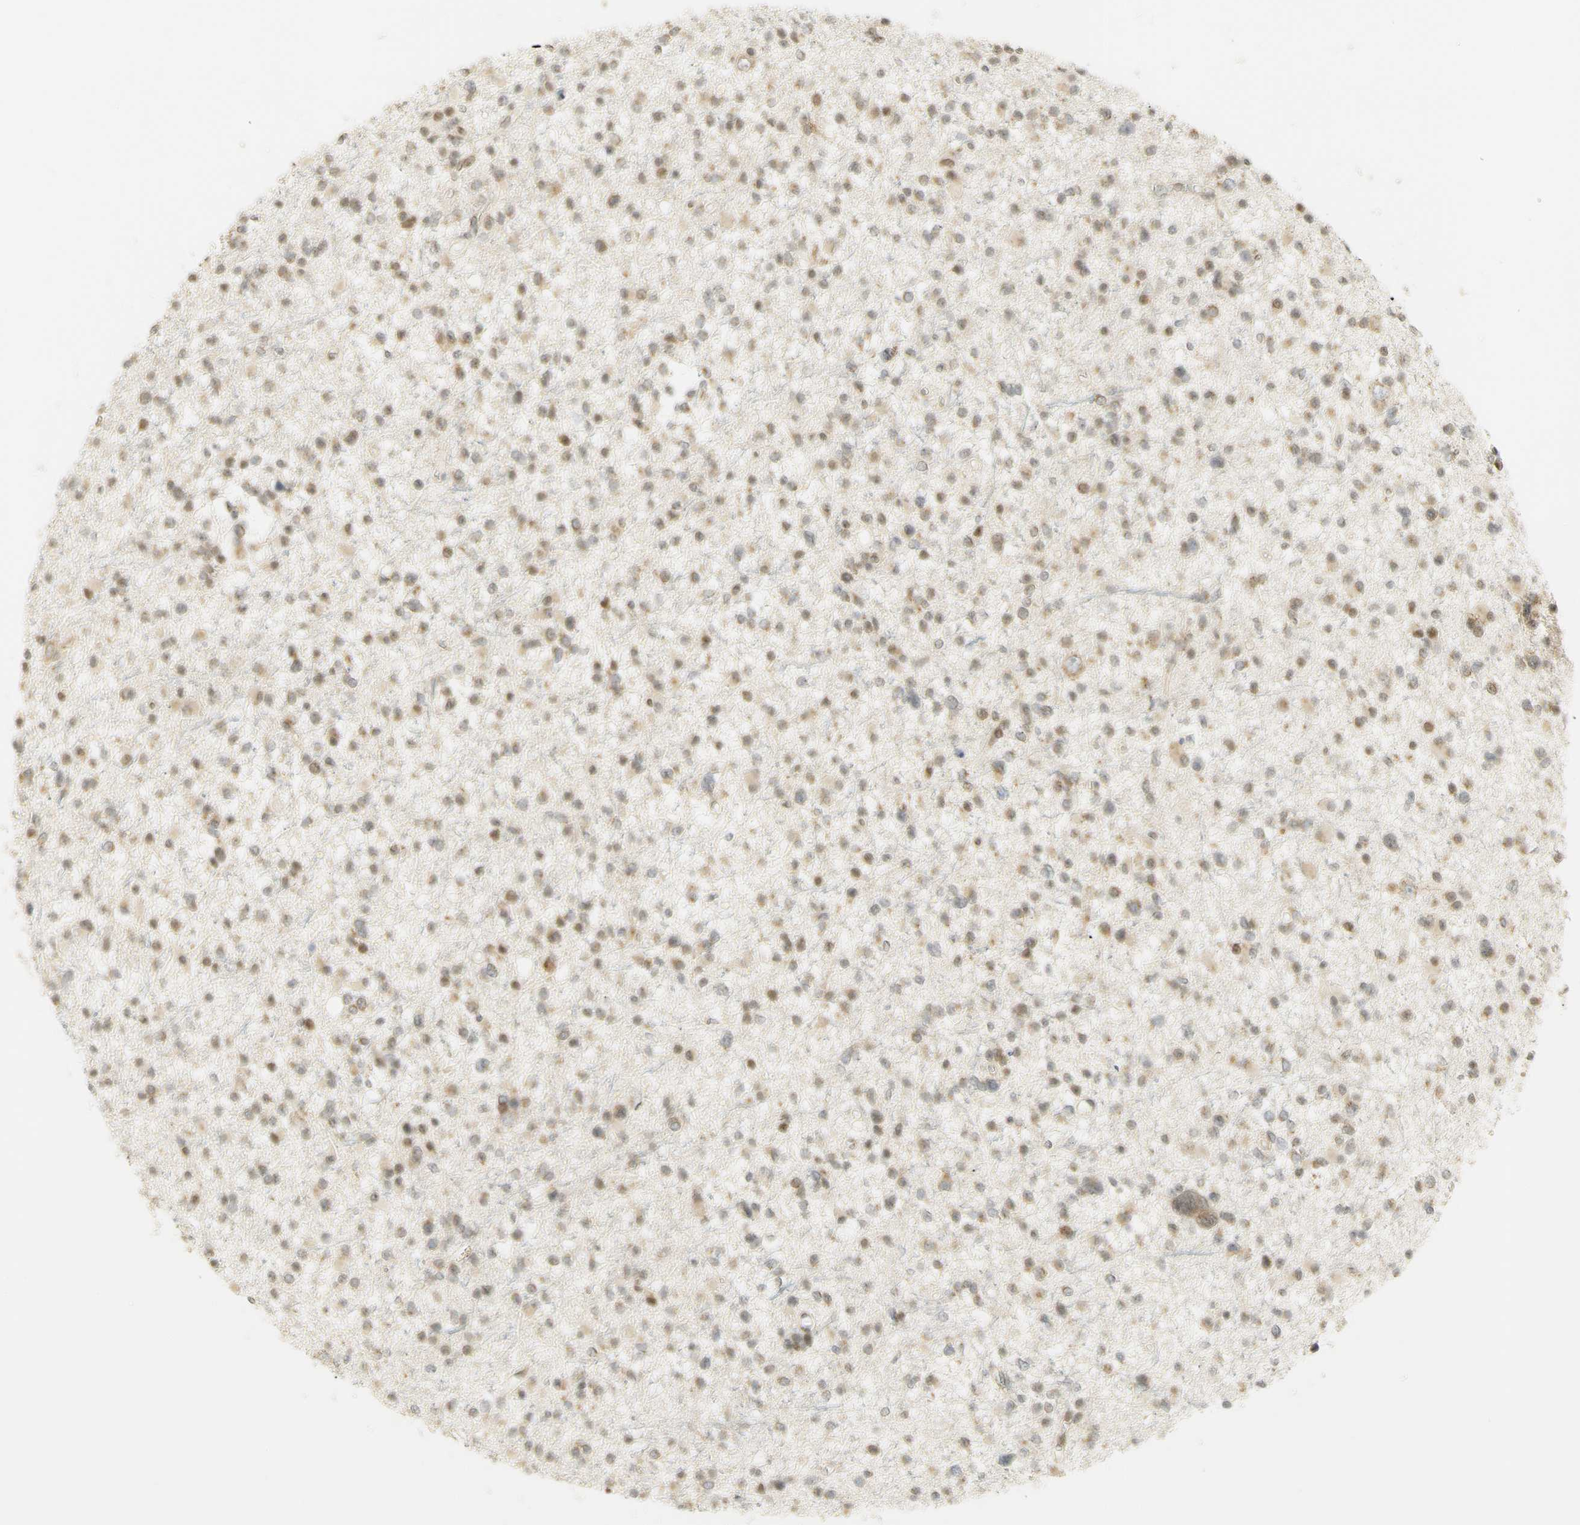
{"staining": {"intensity": "moderate", "quantity": ">75%", "location": "cytoplasmic/membranous,nuclear"}, "tissue": "glioma", "cell_type": "Tumor cells", "image_type": "cancer", "snomed": [{"axis": "morphology", "description": "Glioma, malignant, Low grade"}, {"axis": "topography", "description": "Brain"}], "caption": "Tumor cells show medium levels of moderate cytoplasmic/membranous and nuclear staining in about >75% of cells in human malignant glioma (low-grade).", "gene": "KIF11", "patient": {"sex": "female", "age": 22}}